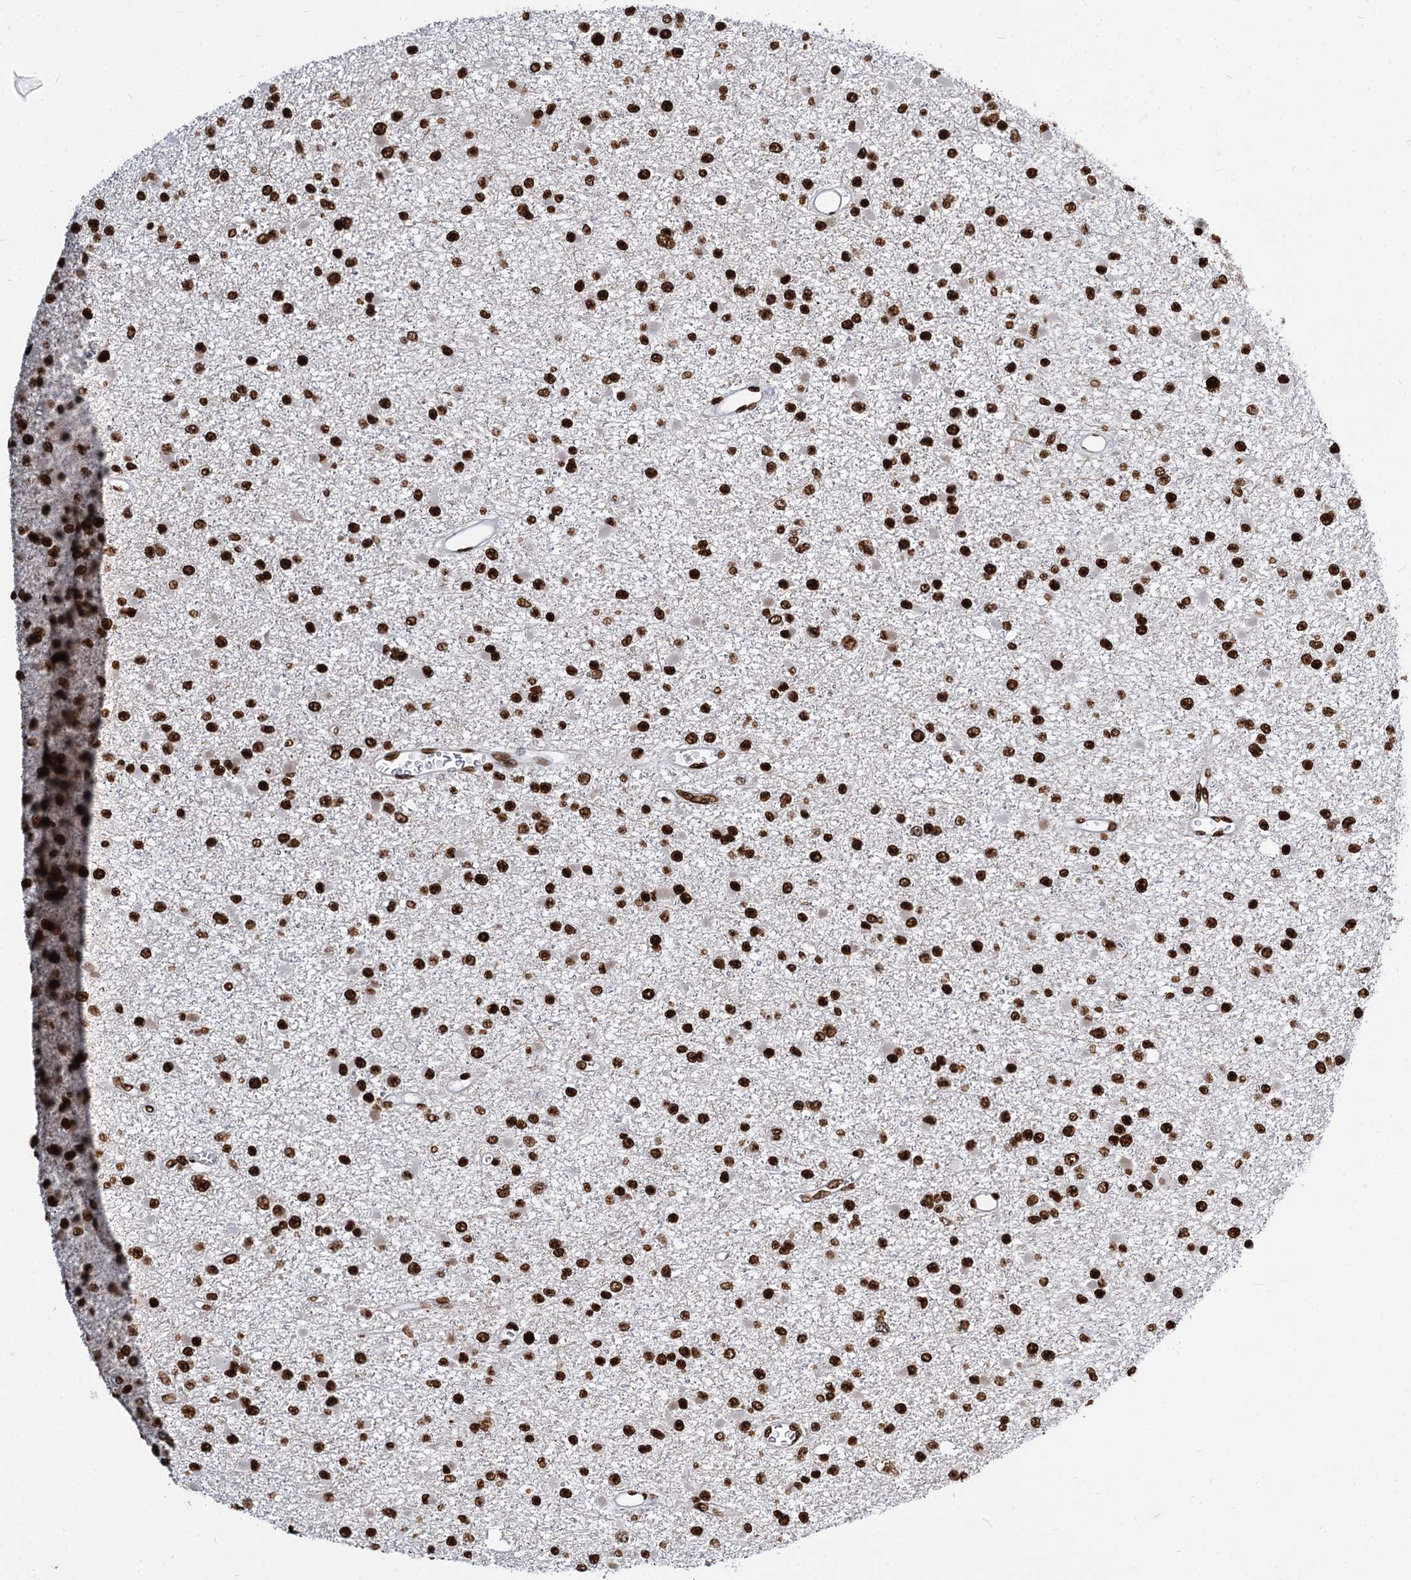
{"staining": {"intensity": "strong", "quantity": ">75%", "location": "nuclear"}, "tissue": "glioma", "cell_type": "Tumor cells", "image_type": "cancer", "snomed": [{"axis": "morphology", "description": "Glioma, malignant, Low grade"}, {"axis": "topography", "description": "Brain"}], "caption": "Immunohistochemical staining of human glioma shows high levels of strong nuclear protein staining in approximately >75% of tumor cells.", "gene": "MECP2", "patient": {"sex": "female", "age": 22}}